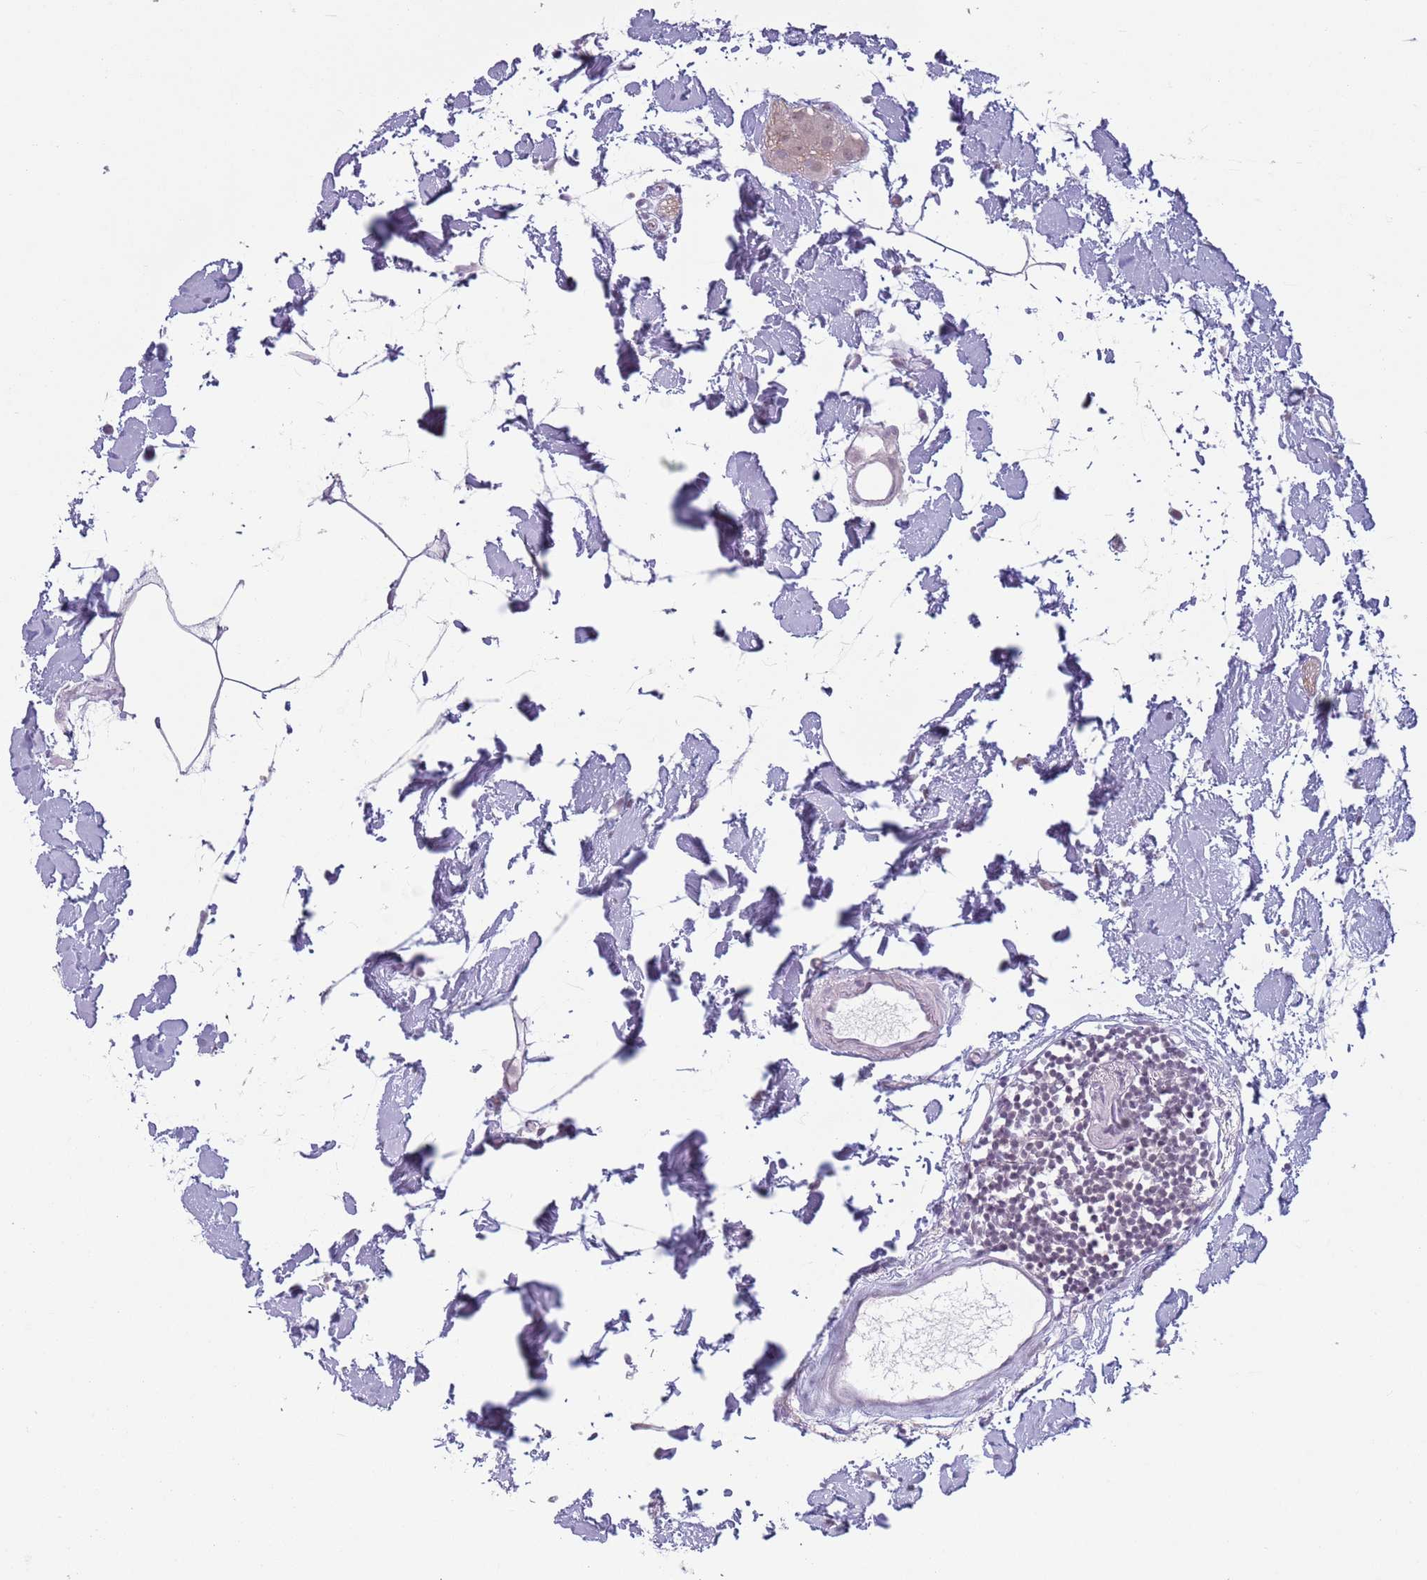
{"staining": {"intensity": "negative", "quantity": "none", "location": "none"}, "tissue": "colon", "cell_type": "Endothelial cells", "image_type": "normal", "snomed": [{"axis": "morphology", "description": "Normal tissue, NOS"}, {"axis": "topography", "description": "Colon"}], "caption": "The histopathology image shows no staining of endothelial cells in benign colon. (Brightfield microscopy of DAB immunohistochemistry at high magnification).", "gene": "MRPL34", "patient": {"sex": "female", "age": 84}}